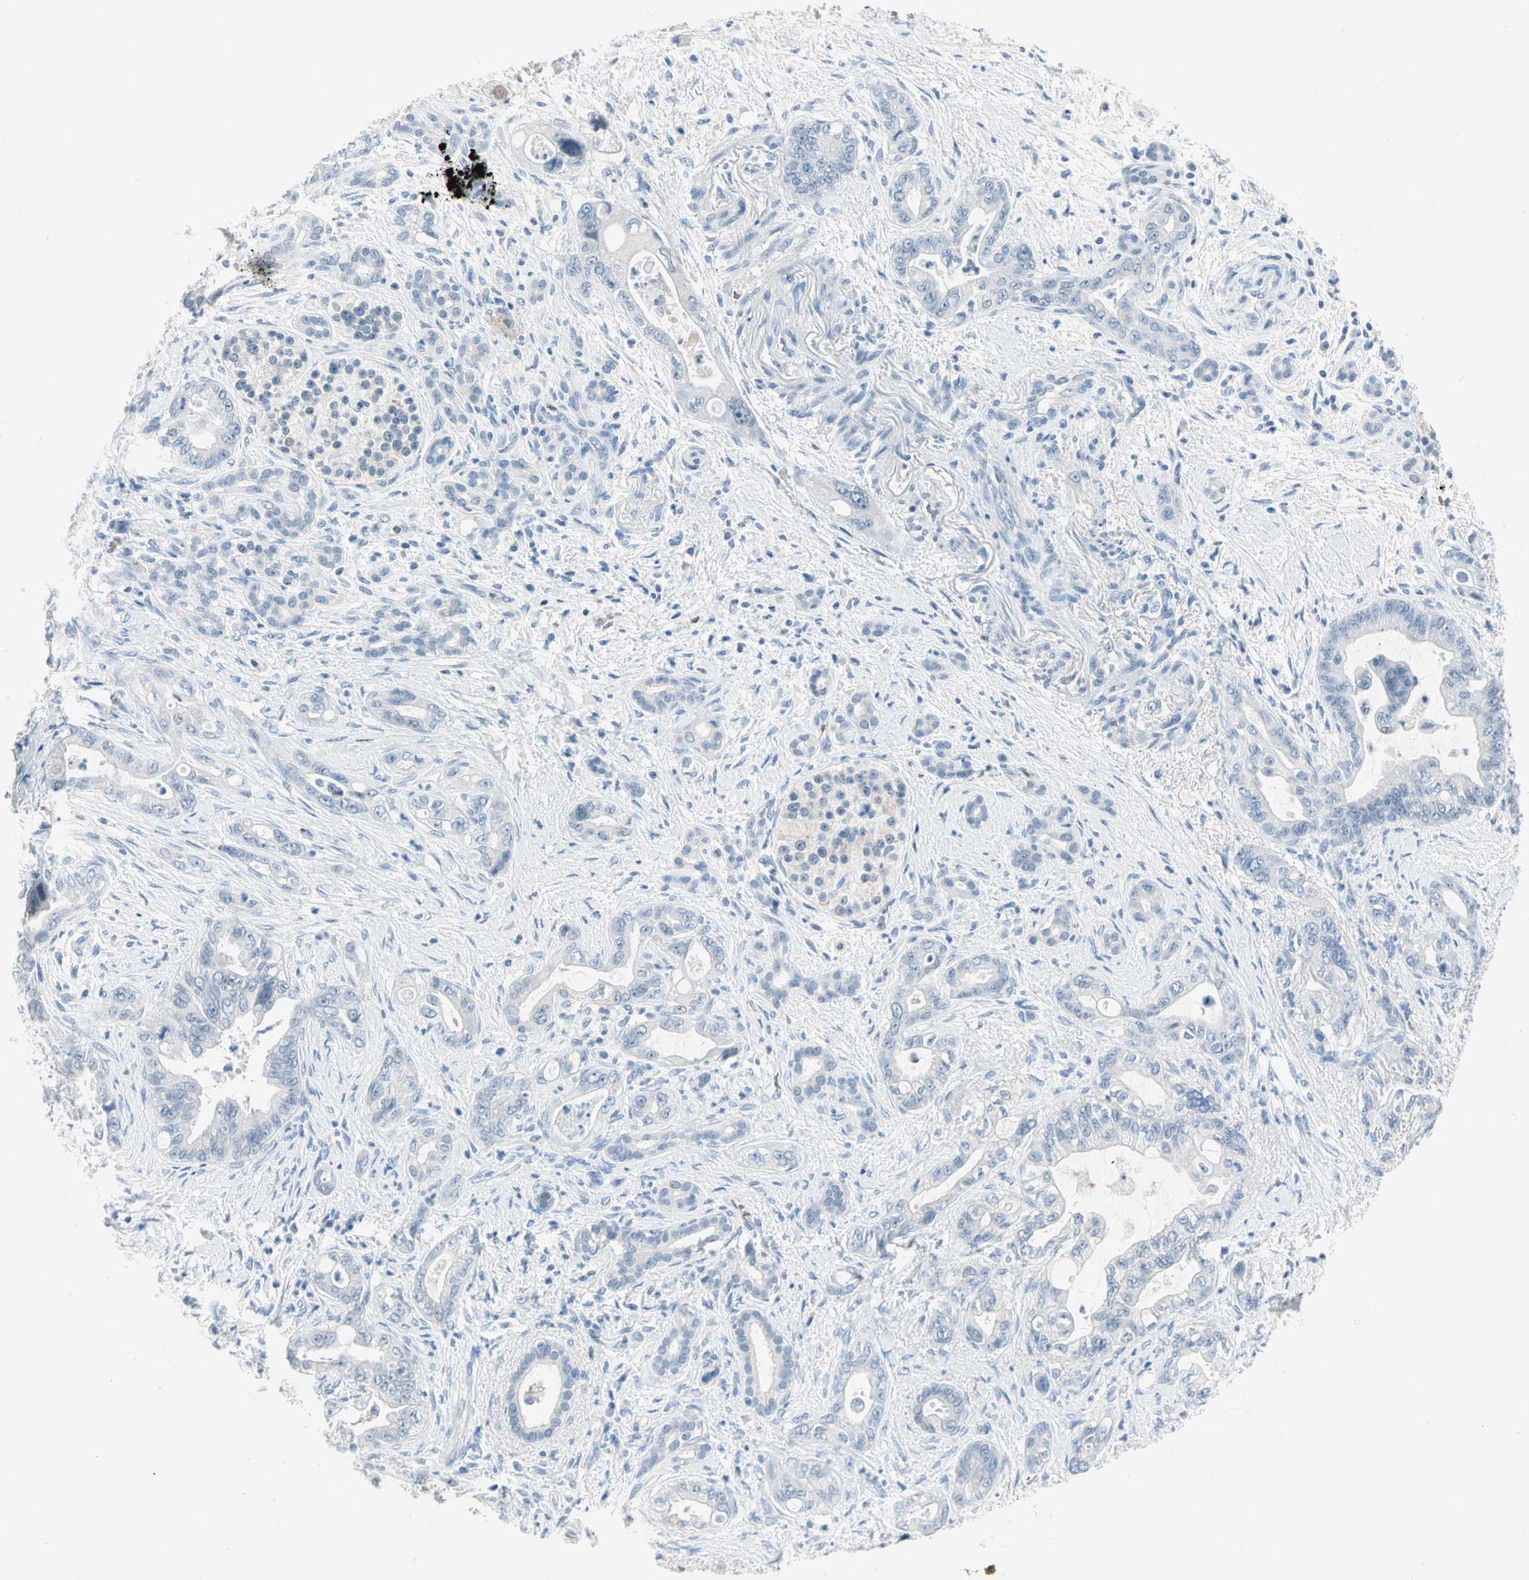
{"staining": {"intensity": "negative", "quantity": "none", "location": "none"}, "tissue": "pancreatic cancer", "cell_type": "Tumor cells", "image_type": "cancer", "snomed": [{"axis": "morphology", "description": "Adenocarcinoma, NOS"}, {"axis": "topography", "description": "Pancreas"}], "caption": "An image of pancreatic cancer (adenocarcinoma) stained for a protein demonstrates no brown staining in tumor cells.", "gene": "CA1", "patient": {"sex": "male", "age": 70}}